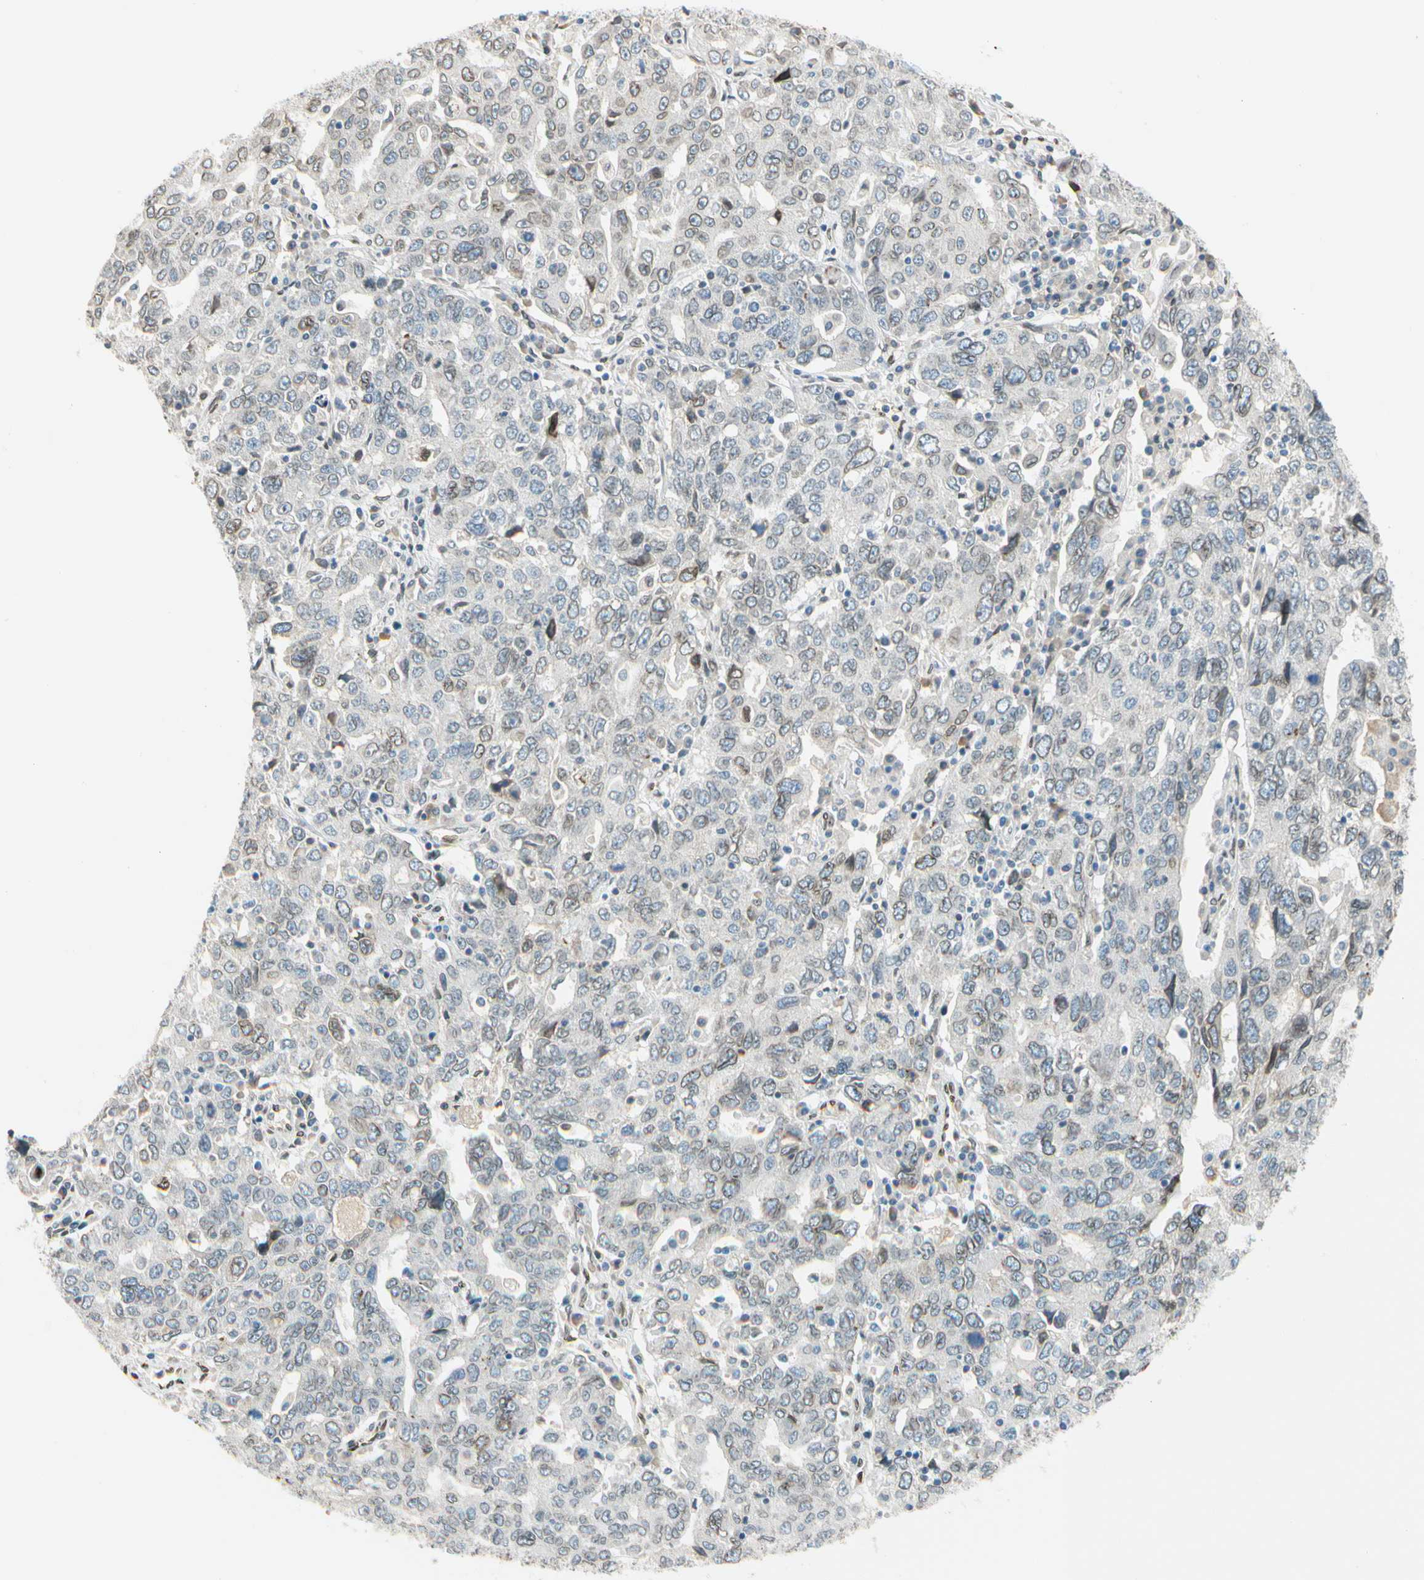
{"staining": {"intensity": "weak", "quantity": "<25%", "location": "cytoplasmic/membranous,nuclear"}, "tissue": "ovarian cancer", "cell_type": "Tumor cells", "image_type": "cancer", "snomed": [{"axis": "morphology", "description": "Carcinoma, endometroid"}, {"axis": "topography", "description": "Ovary"}], "caption": "Immunohistochemical staining of endometroid carcinoma (ovarian) exhibits no significant staining in tumor cells.", "gene": "SUN1", "patient": {"sex": "female", "age": 62}}